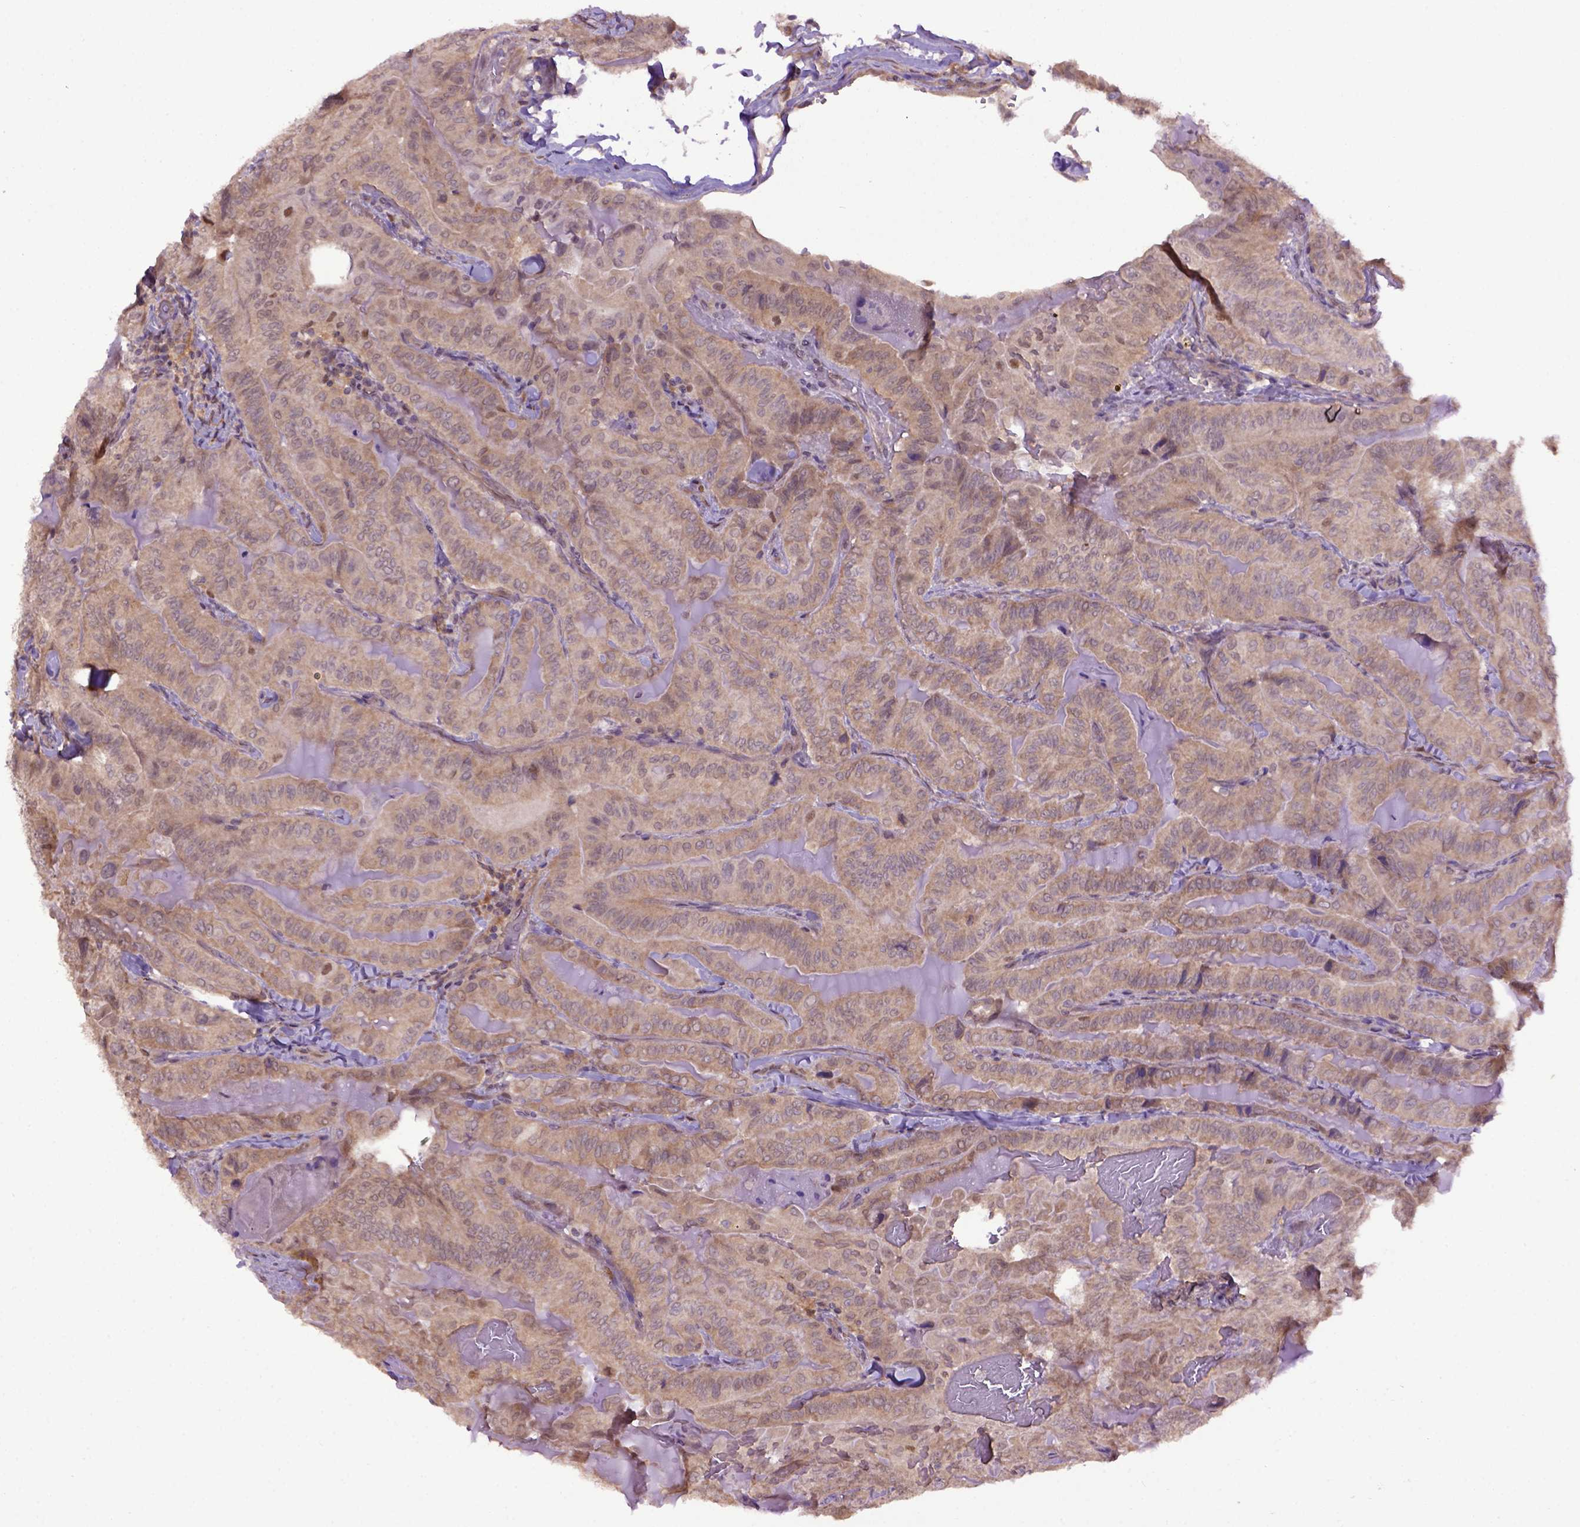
{"staining": {"intensity": "moderate", "quantity": ">75%", "location": "cytoplasmic/membranous"}, "tissue": "thyroid cancer", "cell_type": "Tumor cells", "image_type": "cancer", "snomed": [{"axis": "morphology", "description": "Papillary adenocarcinoma, NOS"}, {"axis": "topography", "description": "Thyroid gland"}], "caption": "An immunohistochemistry (IHC) photomicrograph of neoplastic tissue is shown. Protein staining in brown highlights moderate cytoplasmic/membranous positivity in thyroid cancer (papillary adenocarcinoma) within tumor cells.", "gene": "WDR48", "patient": {"sex": "female", "age": 68}}